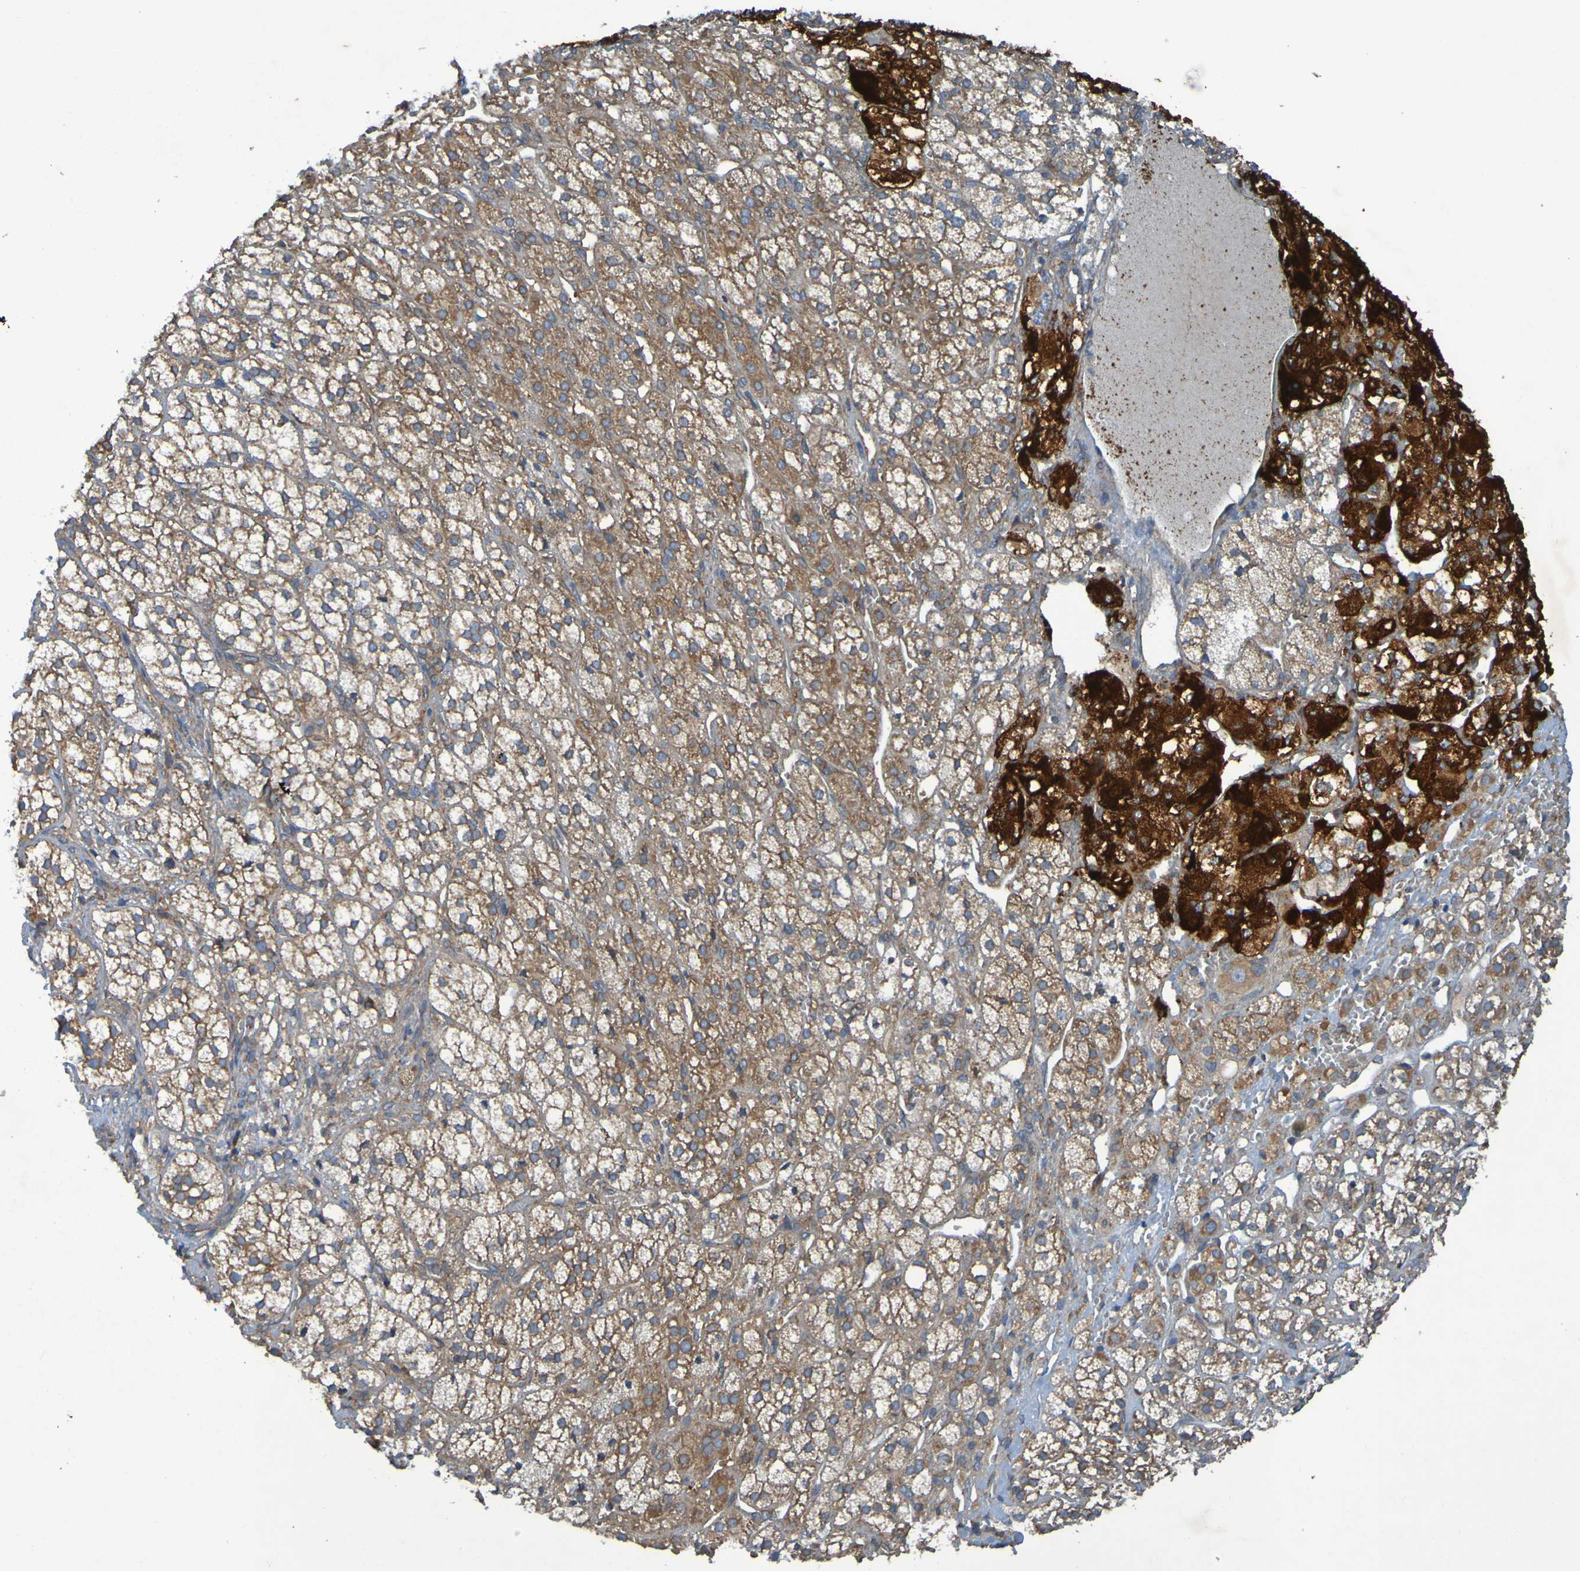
{"staining": {"intensity": "moderate", "quantity": ">75%", "location": "cytoplasmic/membranous"}, "tissue": "adrenal gland", "cell_type": "Glandular cells", "image_type": "normal", "snomed": [{"axis": "morphology", "description": "Normal tissue, NOS"}, {"axis": "topography", "description": "Adrenal gland"}], "caption": "About >75% of glandular cells in normal adrenal gland reveal moderate cytoplasmic/membranous protein expression as visualized by brown immunohistochemical staining.", "gene": "DNAJC4", "patient": {"sex": "male", "age": 56}}